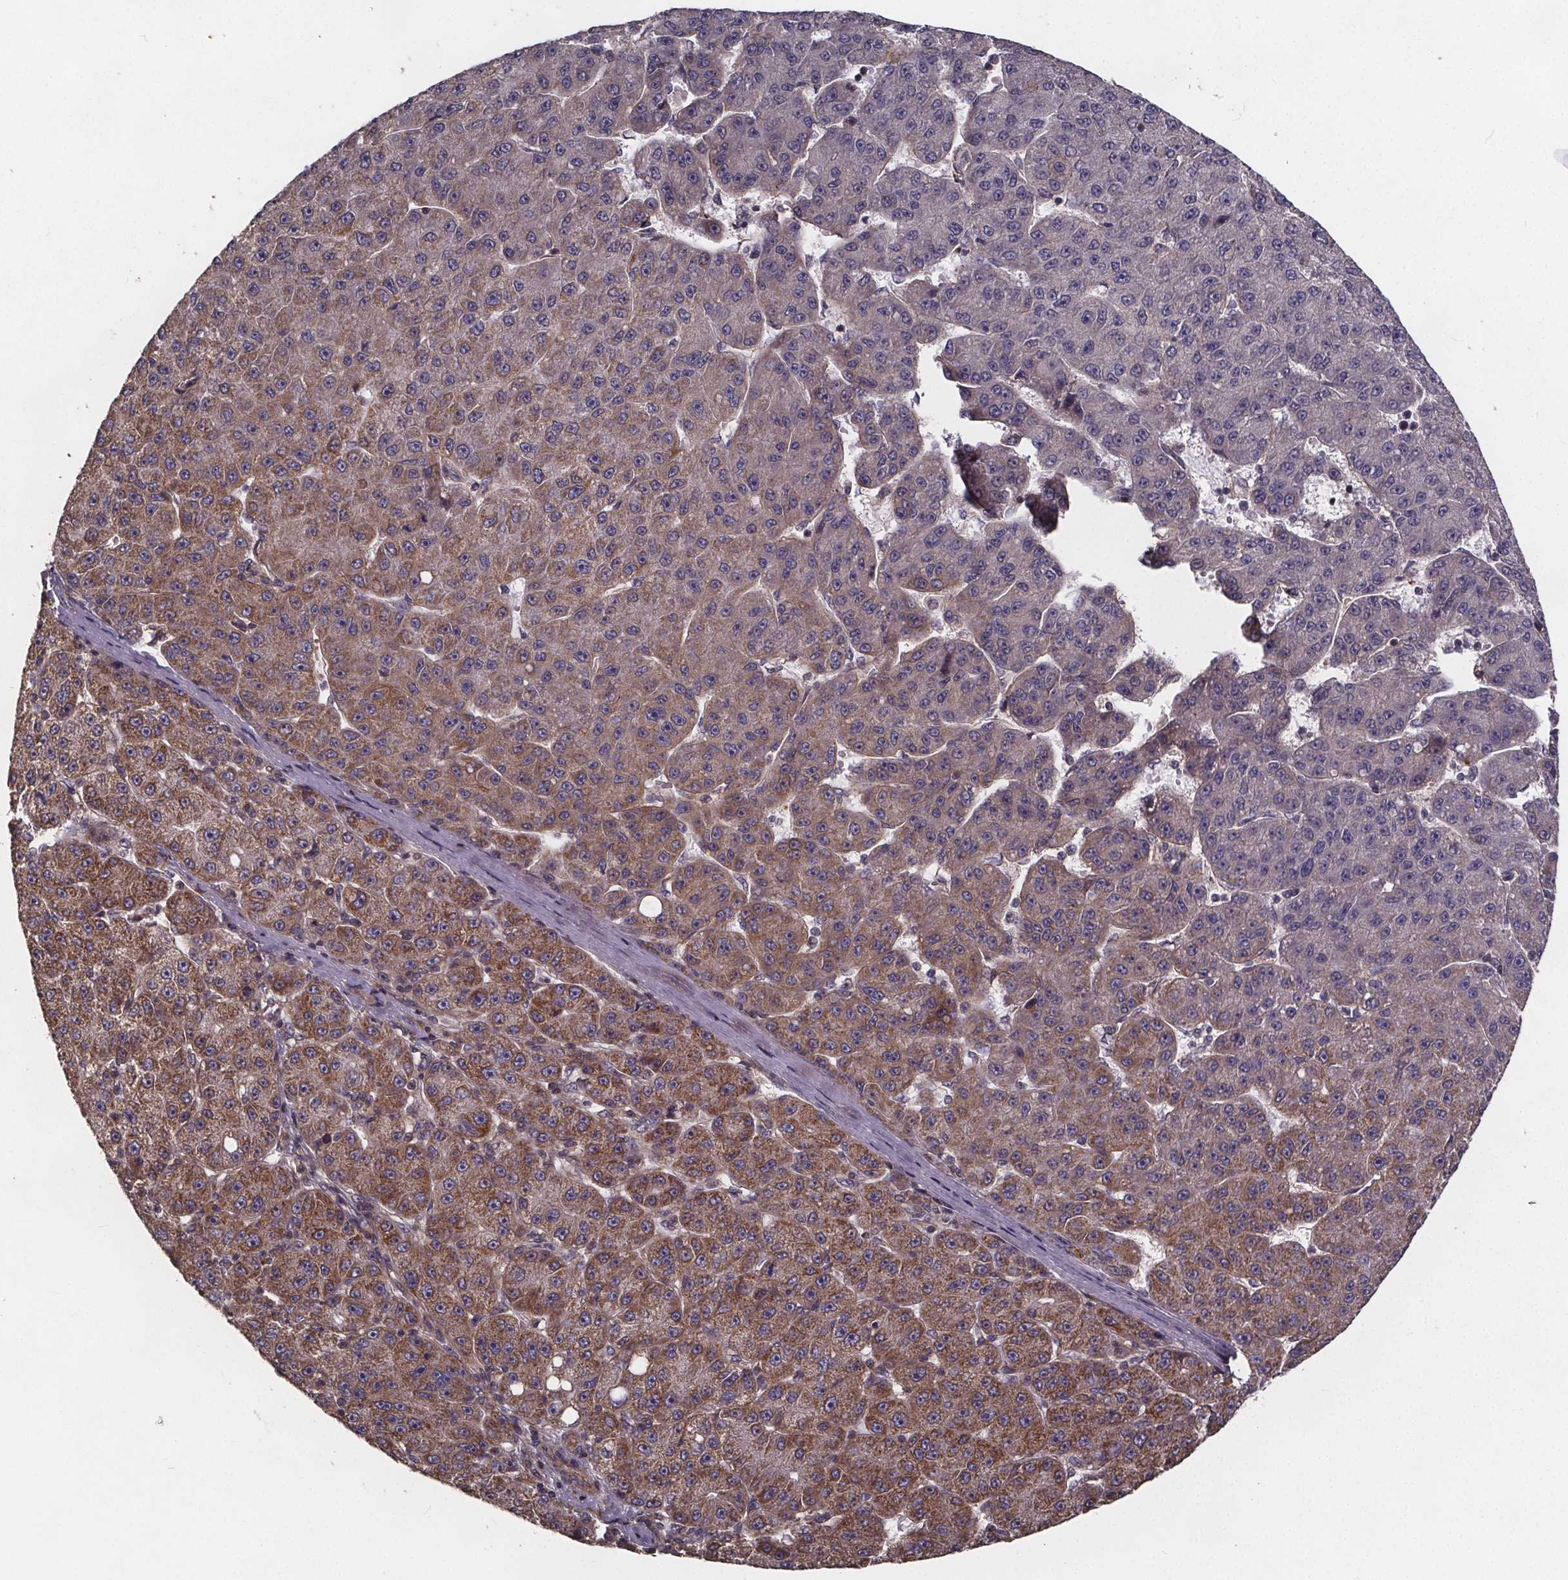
{"staining": {"intensity": "moderate", "quantity": "25%-75%", "location": "cytoplasmic/membranous"}, "tissue": "liver cancer", "cell_type": "Tumor cells", "image_type": "cancer", "snomed": [{"axis": "morphology", "description": "Carcinoma, Hepatocellular, NOS"}, {"axis": "topography", "description": "Liver"}], "caption": "Protein expression analysis of human liver hepatocellular carcinoma reveals moderate cytoplasmic/membranous positivity in about 25%-75% of tumor cells. (DAB (3,3'-diaminobenzidine) IHC, brown staining for protein, blue staining for nuclei).", "gene": "YME1L1", "patient": {"sex": "male", "age": 67}}